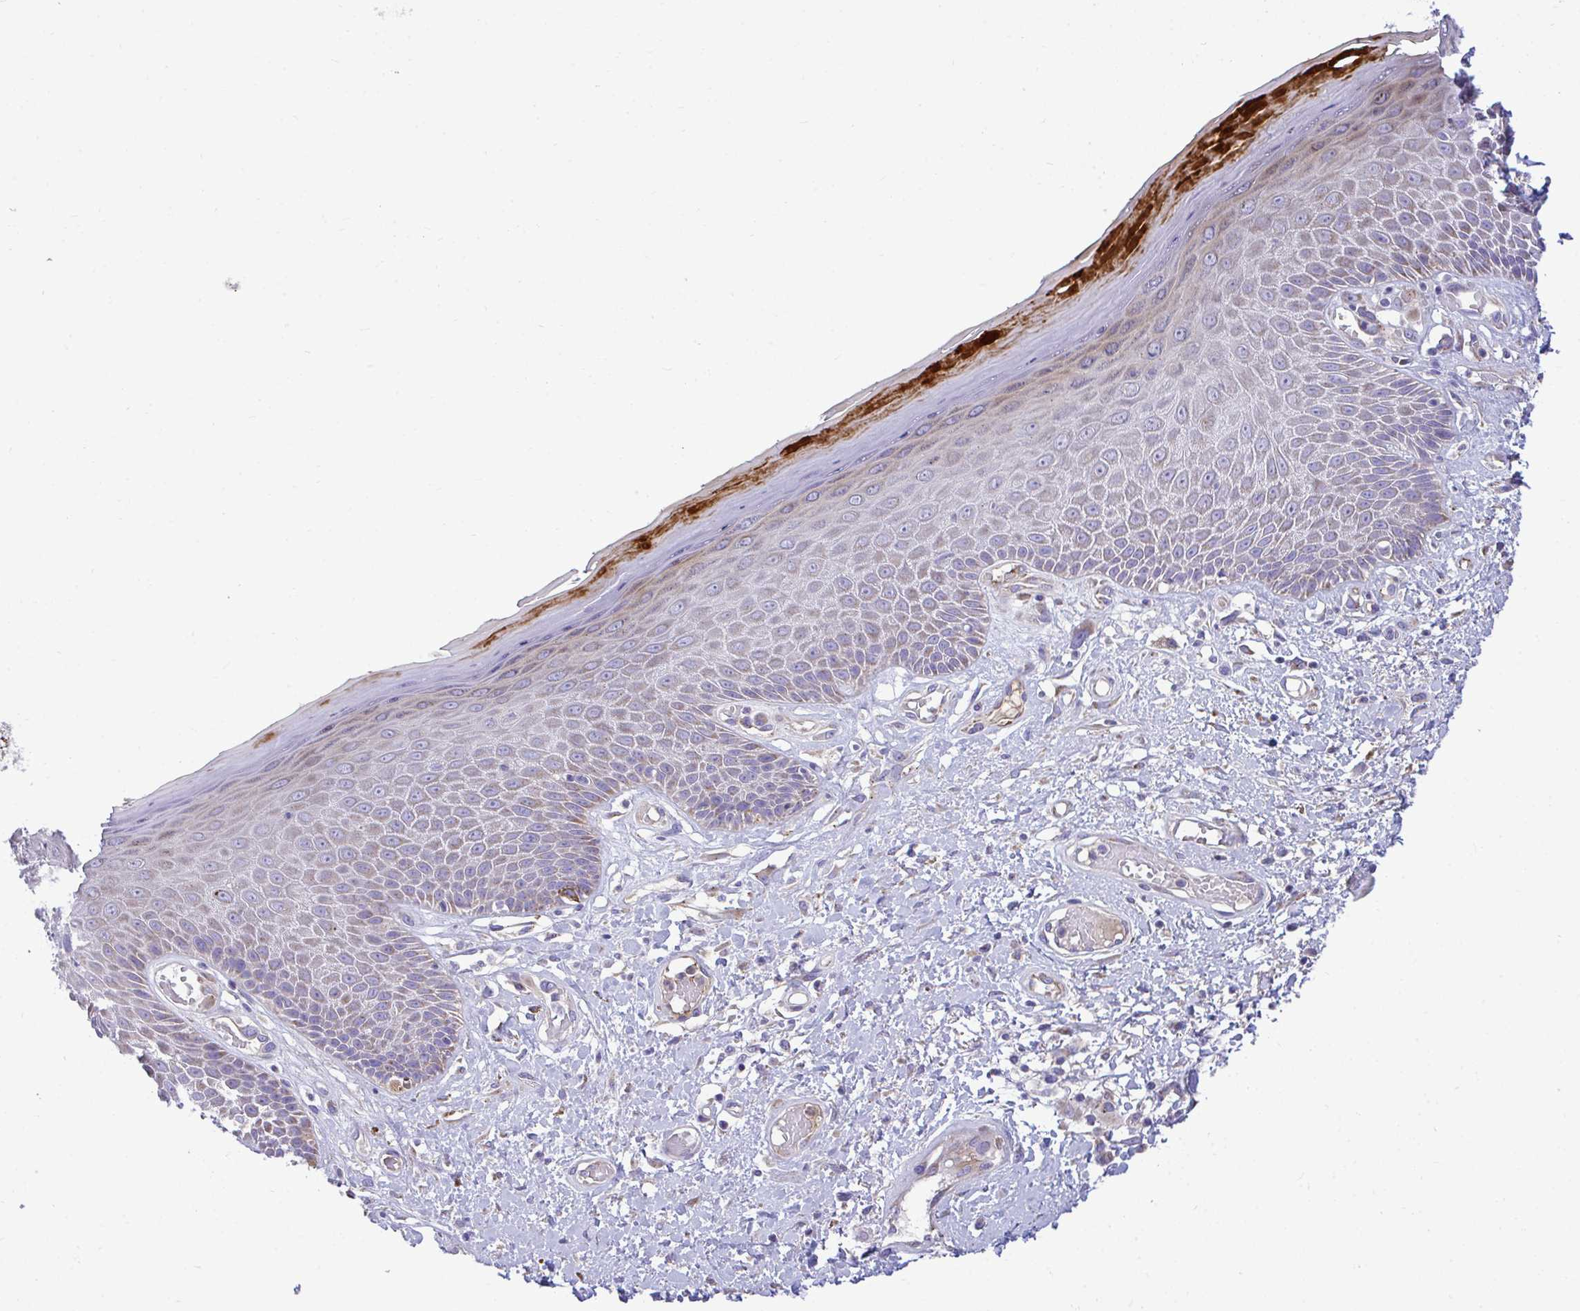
{"staining": {"intensity": "moderate", "quantity": "25%-75%", "location": "cytoplasmic/membranous"}, "tissue": "skin", "cell_type": "Epidermal cells", "image_type": "normal", "snomed": [{"axis": "morphology", "description": "Normal tissue, NOS"}, {"axis": "topography", "description": "Anal"}, {"axis": "topography", "description": "Peripheral nerve tissue"}], "caption": "Immunohistochemistry (IHC) photomicrograph of unremarkable human skin stained for a protein (brown), which exhibits medium levels of moderate cytoplasmic/membranous expression in approximately 25%-75% of epidermal cells.", "gene": "MRPS16", "patient": {"sex": "male", "age": 78}}